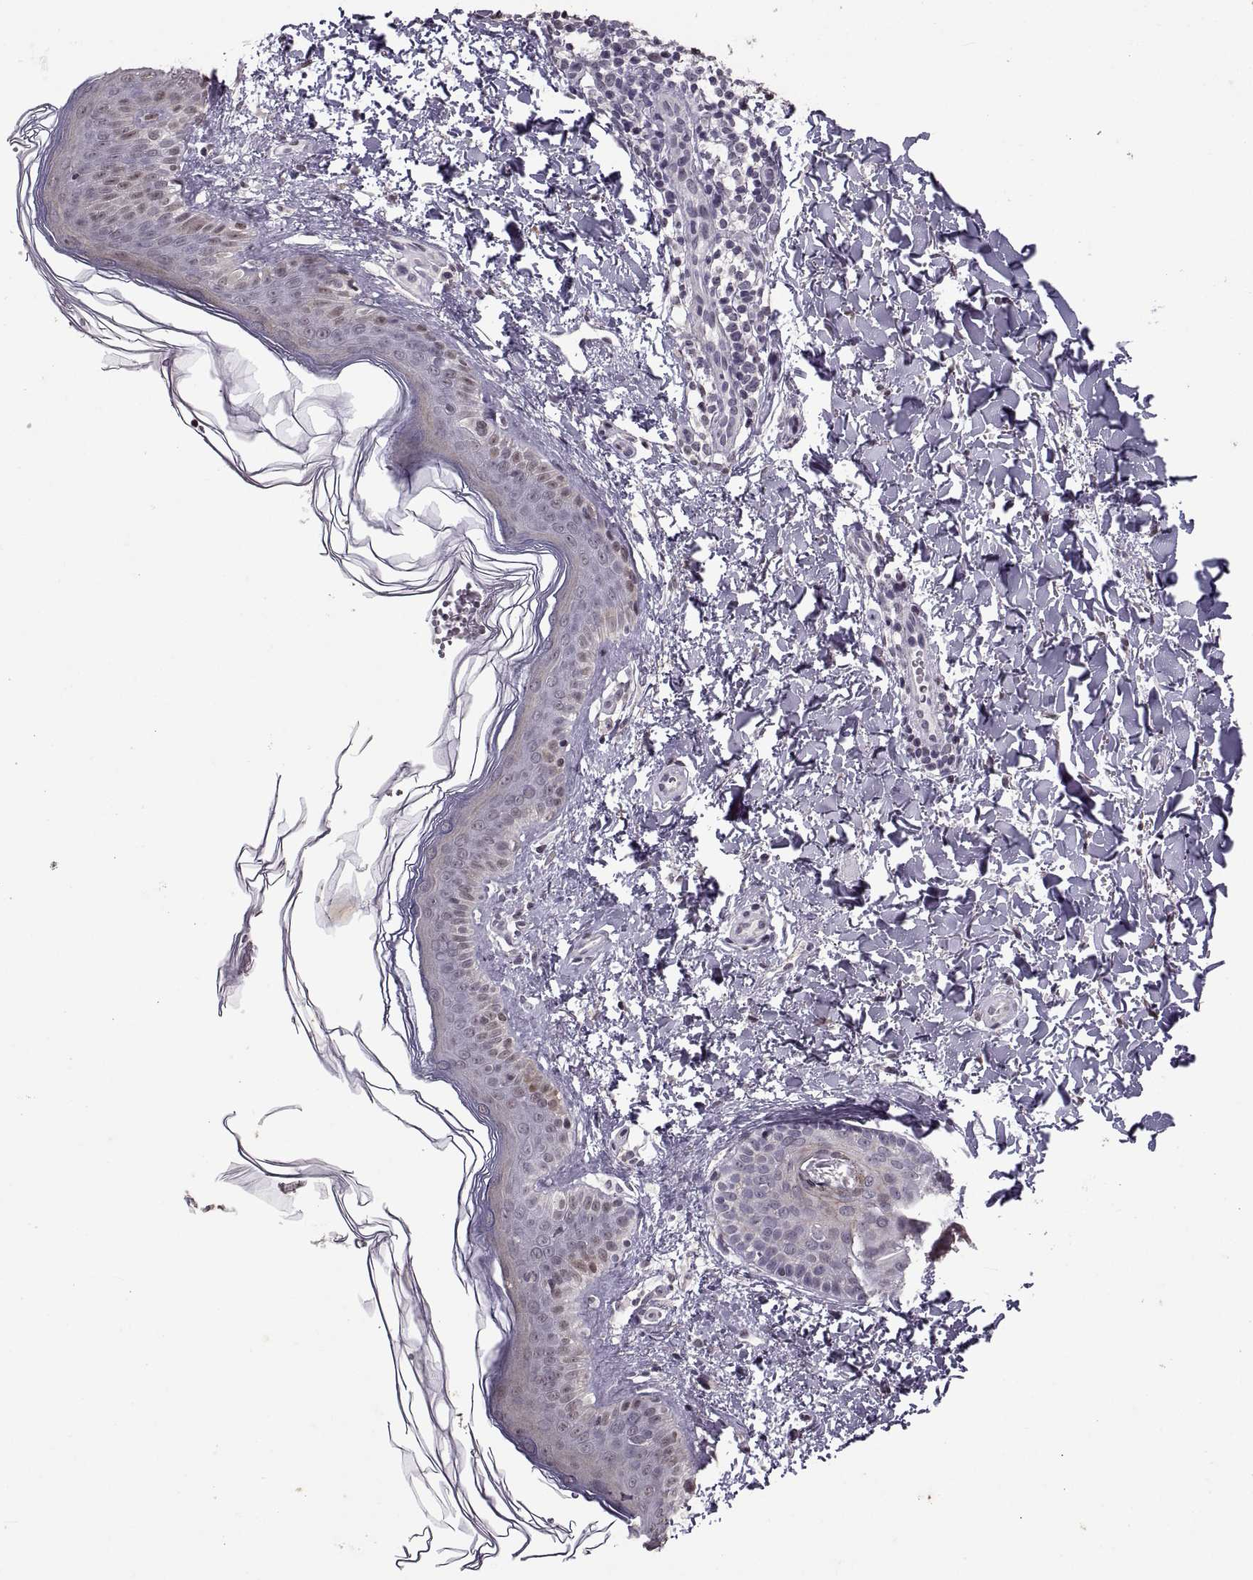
{"staining": {"intensity": "negative", "quantity": "none", "location": "none"}, "tissue": "skin cancer", "cell_type": "Tumor cells", "image_type": "cancer", "snomed": [{"axis": "morphology", "description": "Normal tissue, NOS"}, {"axis": "morphology", "description": "Basal cell carcinoma"}, {"axis": "topography", "description": "Skin"}], "caption": "The IHC micrograph has no significant staining in tumor cells of basal cell carcinoma (skin) tissue. The staining is performed using DAB (3,3'-diaminobenzidine) brown chromogen with nuclei counter-stained in using hematoxylin.", "gene": "PALS1", "patient": {"sex": "male", "age": 46}}